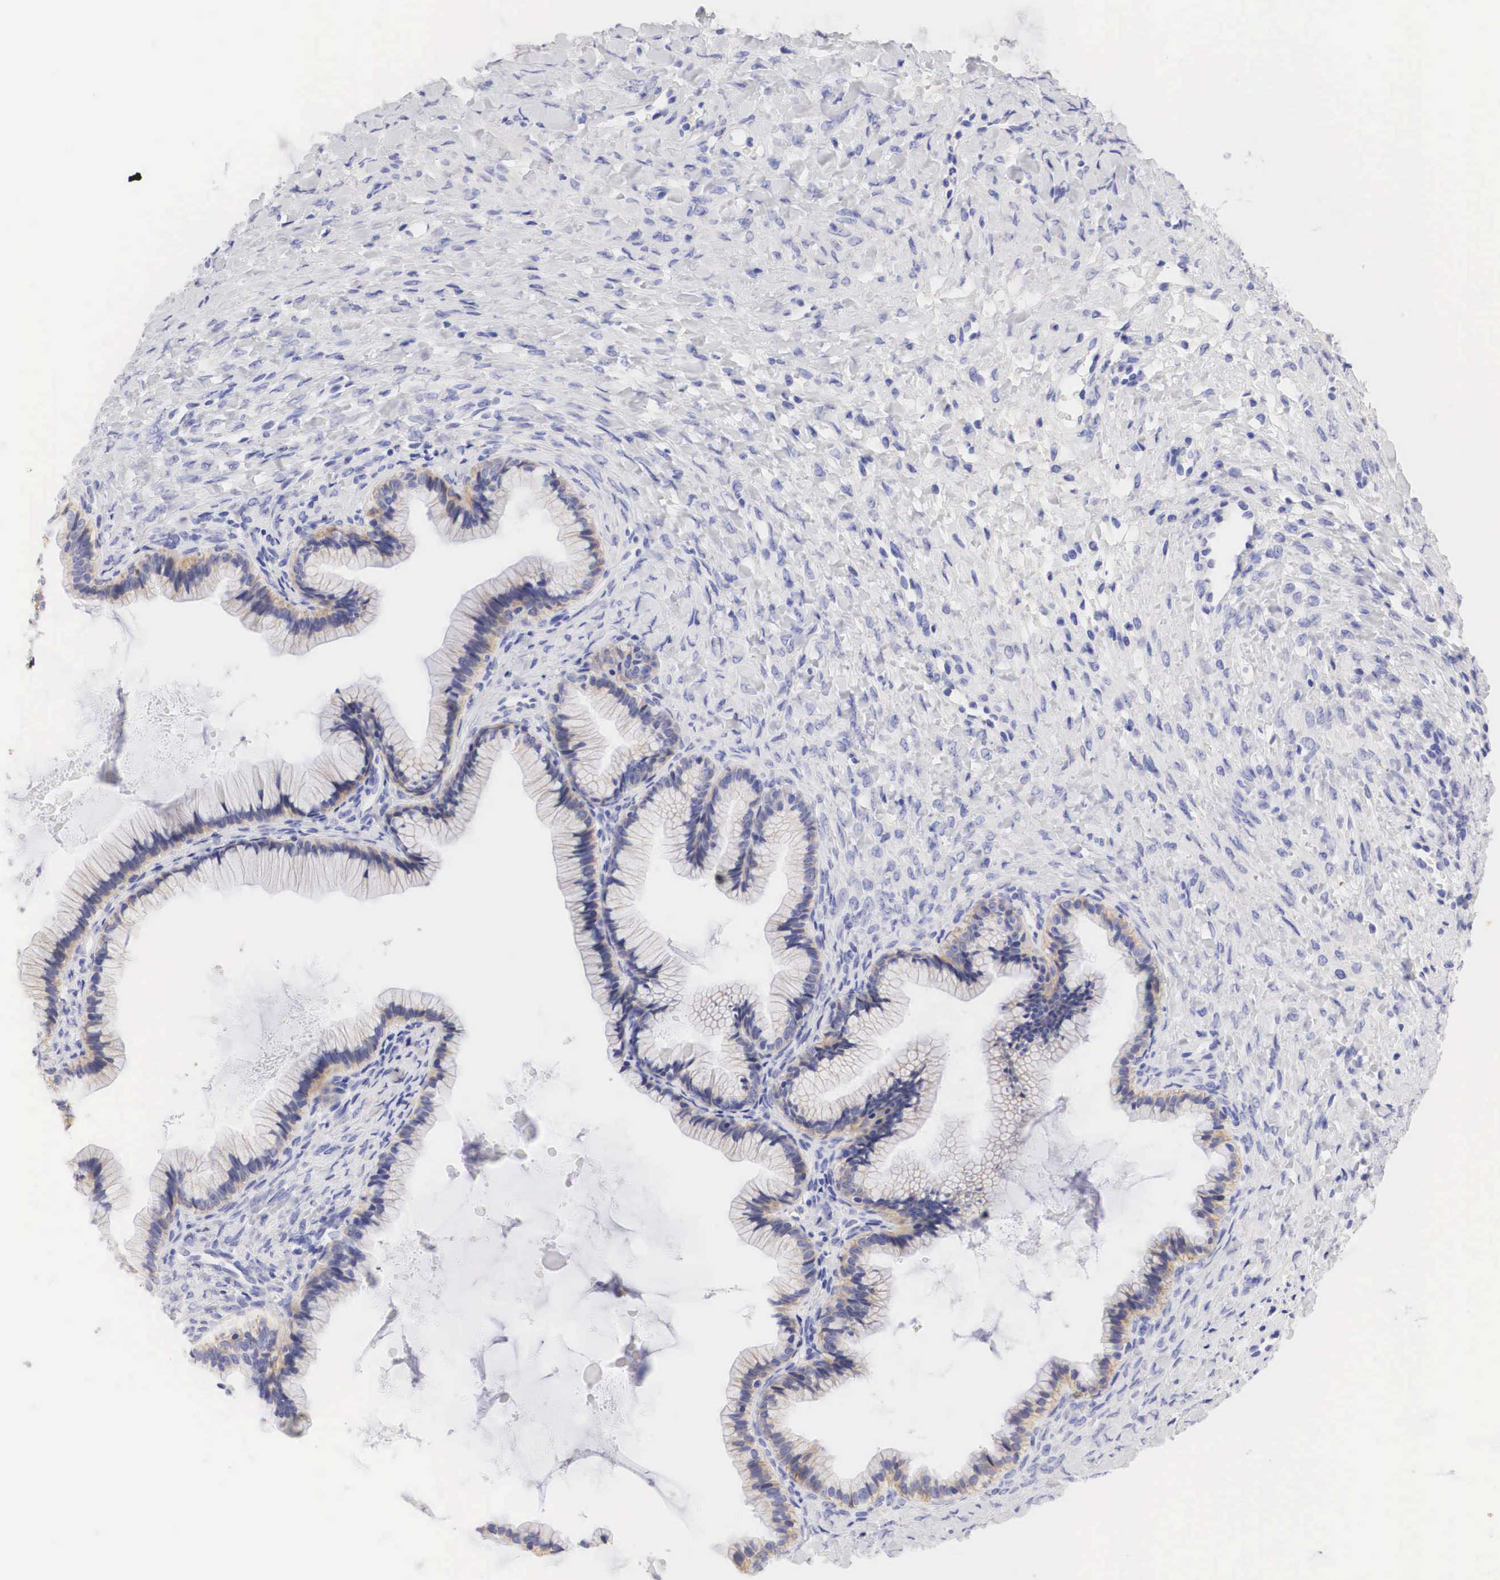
{"staining": {"intensity": "moderate", "quantity": "<25%", "location": "cytoplasmic/membranous"}, "tissue": "ovarian cancer", "cell_type": "Tumor cells", "image_type": "cancer", "snomed": [{"axis": "morphology", "description": "Cystadenocarcinoma, mucinous, NOS"}, {"axis": "topography", "description": "Ovary"}], "caption": "Ovarian mucinous cystadenocarcinoma was stained to show a protein in brown. There is low levels of moderate cytoplasmic/membranous positivity in approximately <25% of tumor cells. (DAB (3,3'-diaminobenzidine) = brown stain, brightfield microscopy at high magnification).", "gene": "ERBB2", "patient": {"sex": "female", "age": 41}}